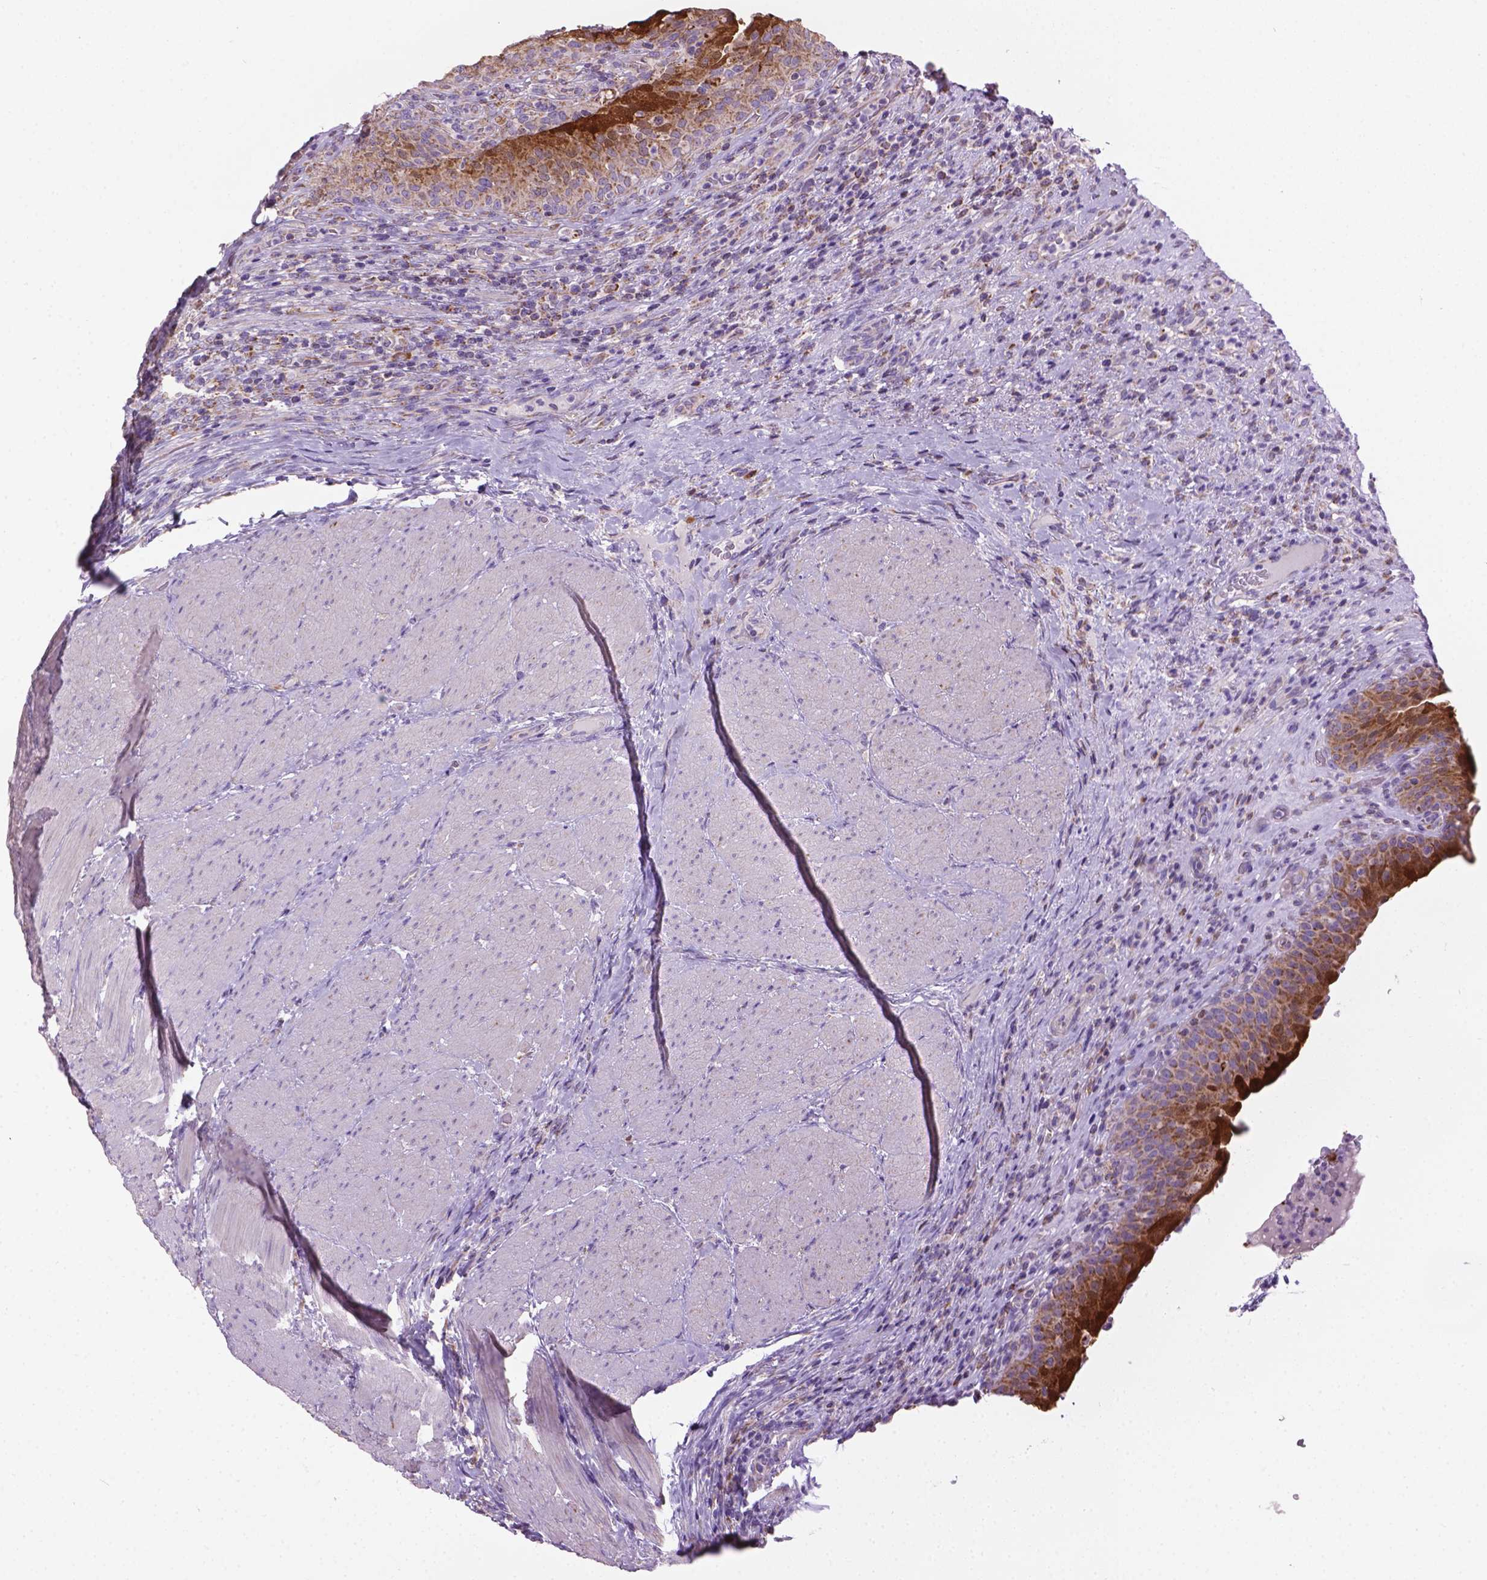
{"staining": {"intensity": "strong", "quantity": ">75%", "location": "cytoplasmic/membranous"}, "tissue": "urinary bladder", "cell_type": "Urothelial cells", "image_type": "normal", "snomed": [{"axis": "morphology", "description": "Normal tissue, NOS"}, {"axis": "topography", "description": "Urinary bladder"}, {"axis": "topography", "description": "Peripheral nerve tissue"}], "caption": "Immunohistochemistry micrograph of benign human urinary bladder stained for a protein (brown), which displays high levels of strong cytoplasmic/membranous staining in about >75% of urothelial cells.", "gene": "VDAC1", "patient": {"sex": "male", "age": 66}}